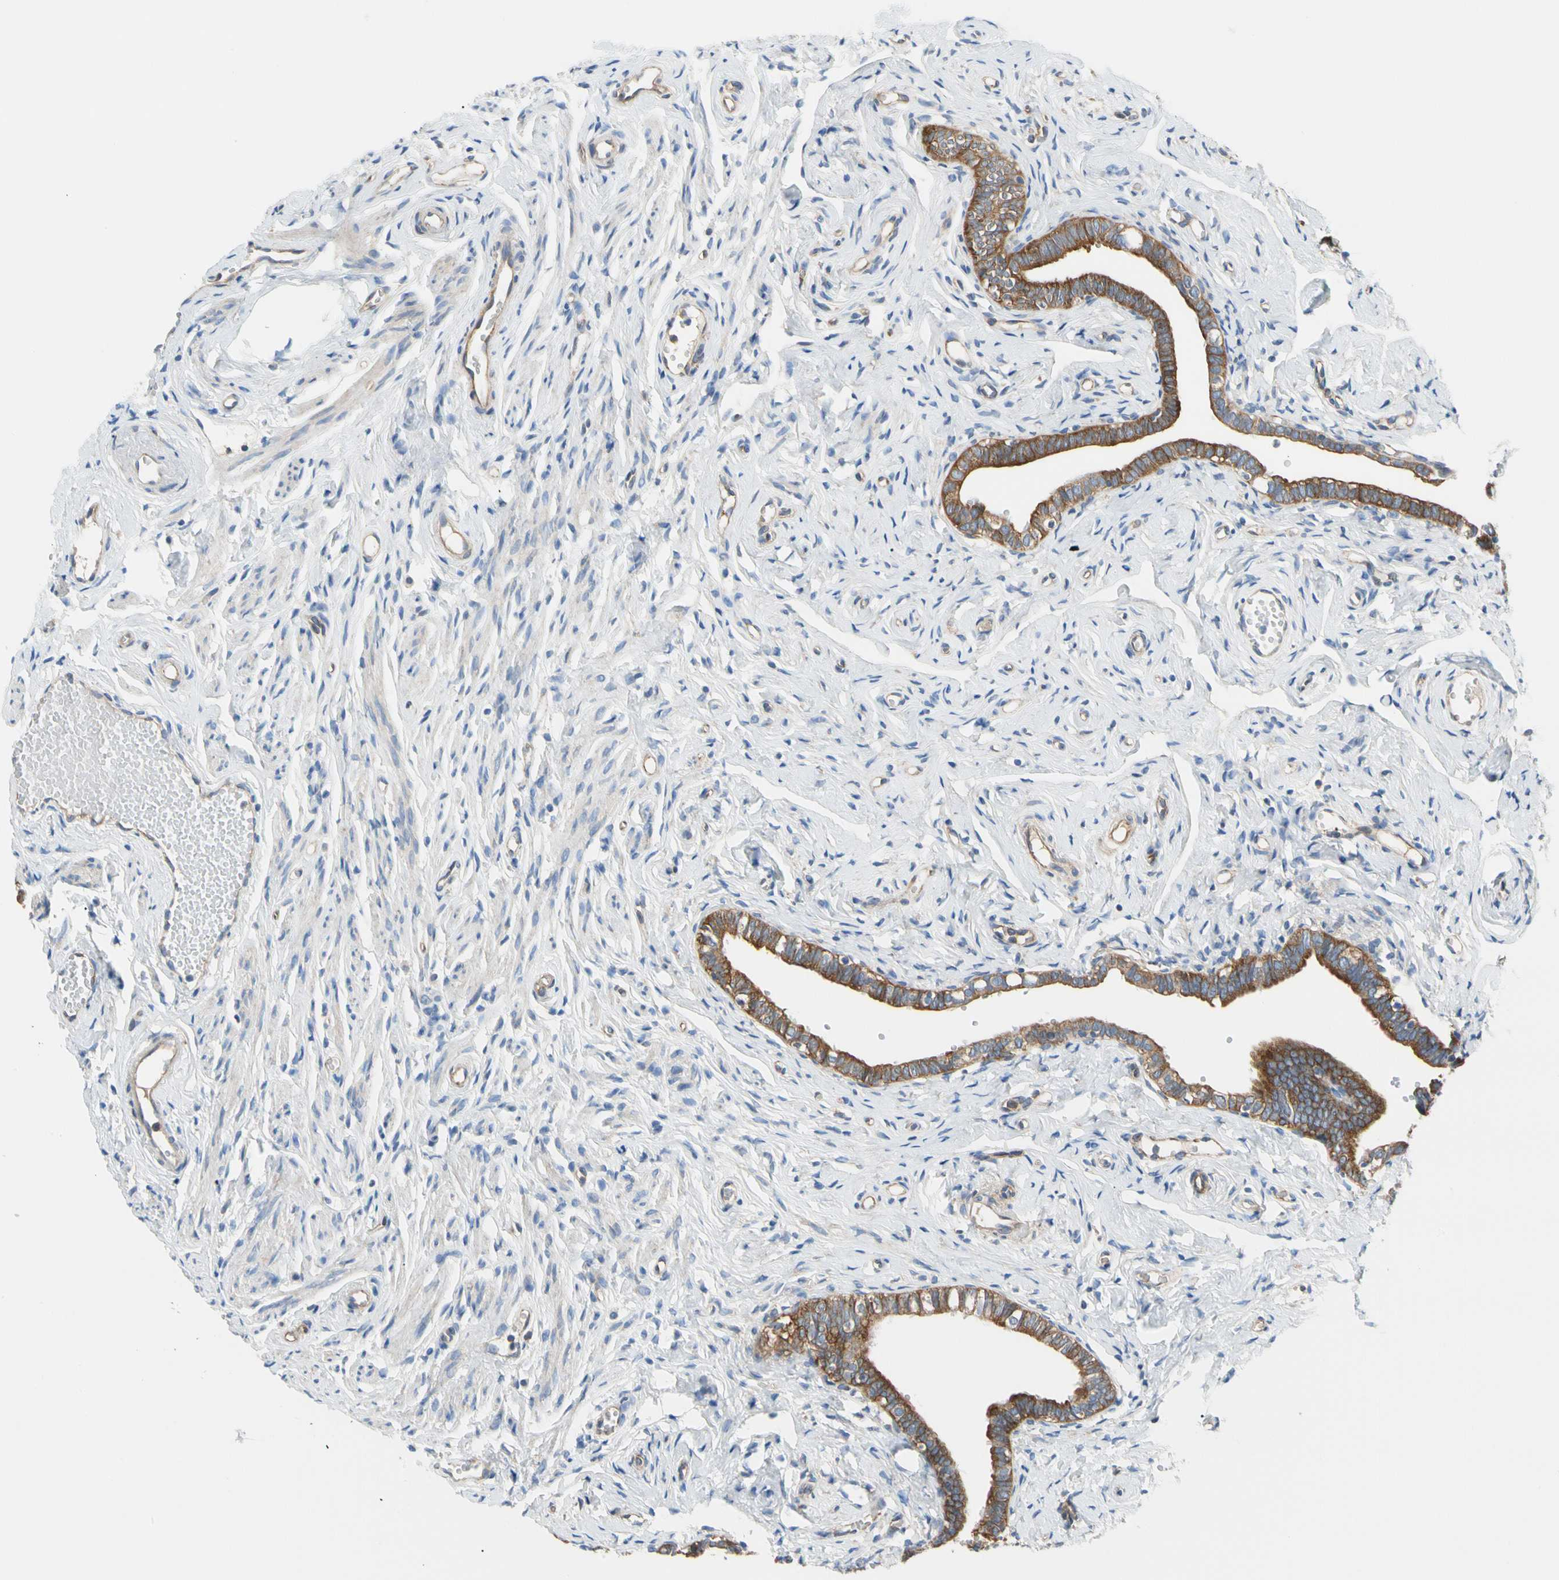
{"staining": {"intensity": "moderate", "quantity": ">75%", "location": "cytoplasmic/membranous"}, "tissue": "fallopian tube", "cell_type": "Glandular cells", "image_type": "normal", "snomed": [{"axis": "morphology", "description": "Normal tissue, NOS"}, {"axis": "topography", "description": "Fallopian tube"}], "caption": "Immunohistochemical staining of unremarkable fallopian tube shows medium levels of moderate cytoplasmic/membranous positivity in approximately >75% of glandular cells.", "gene": "GPHN", "patient": {"sex": "female", "age": 71}}